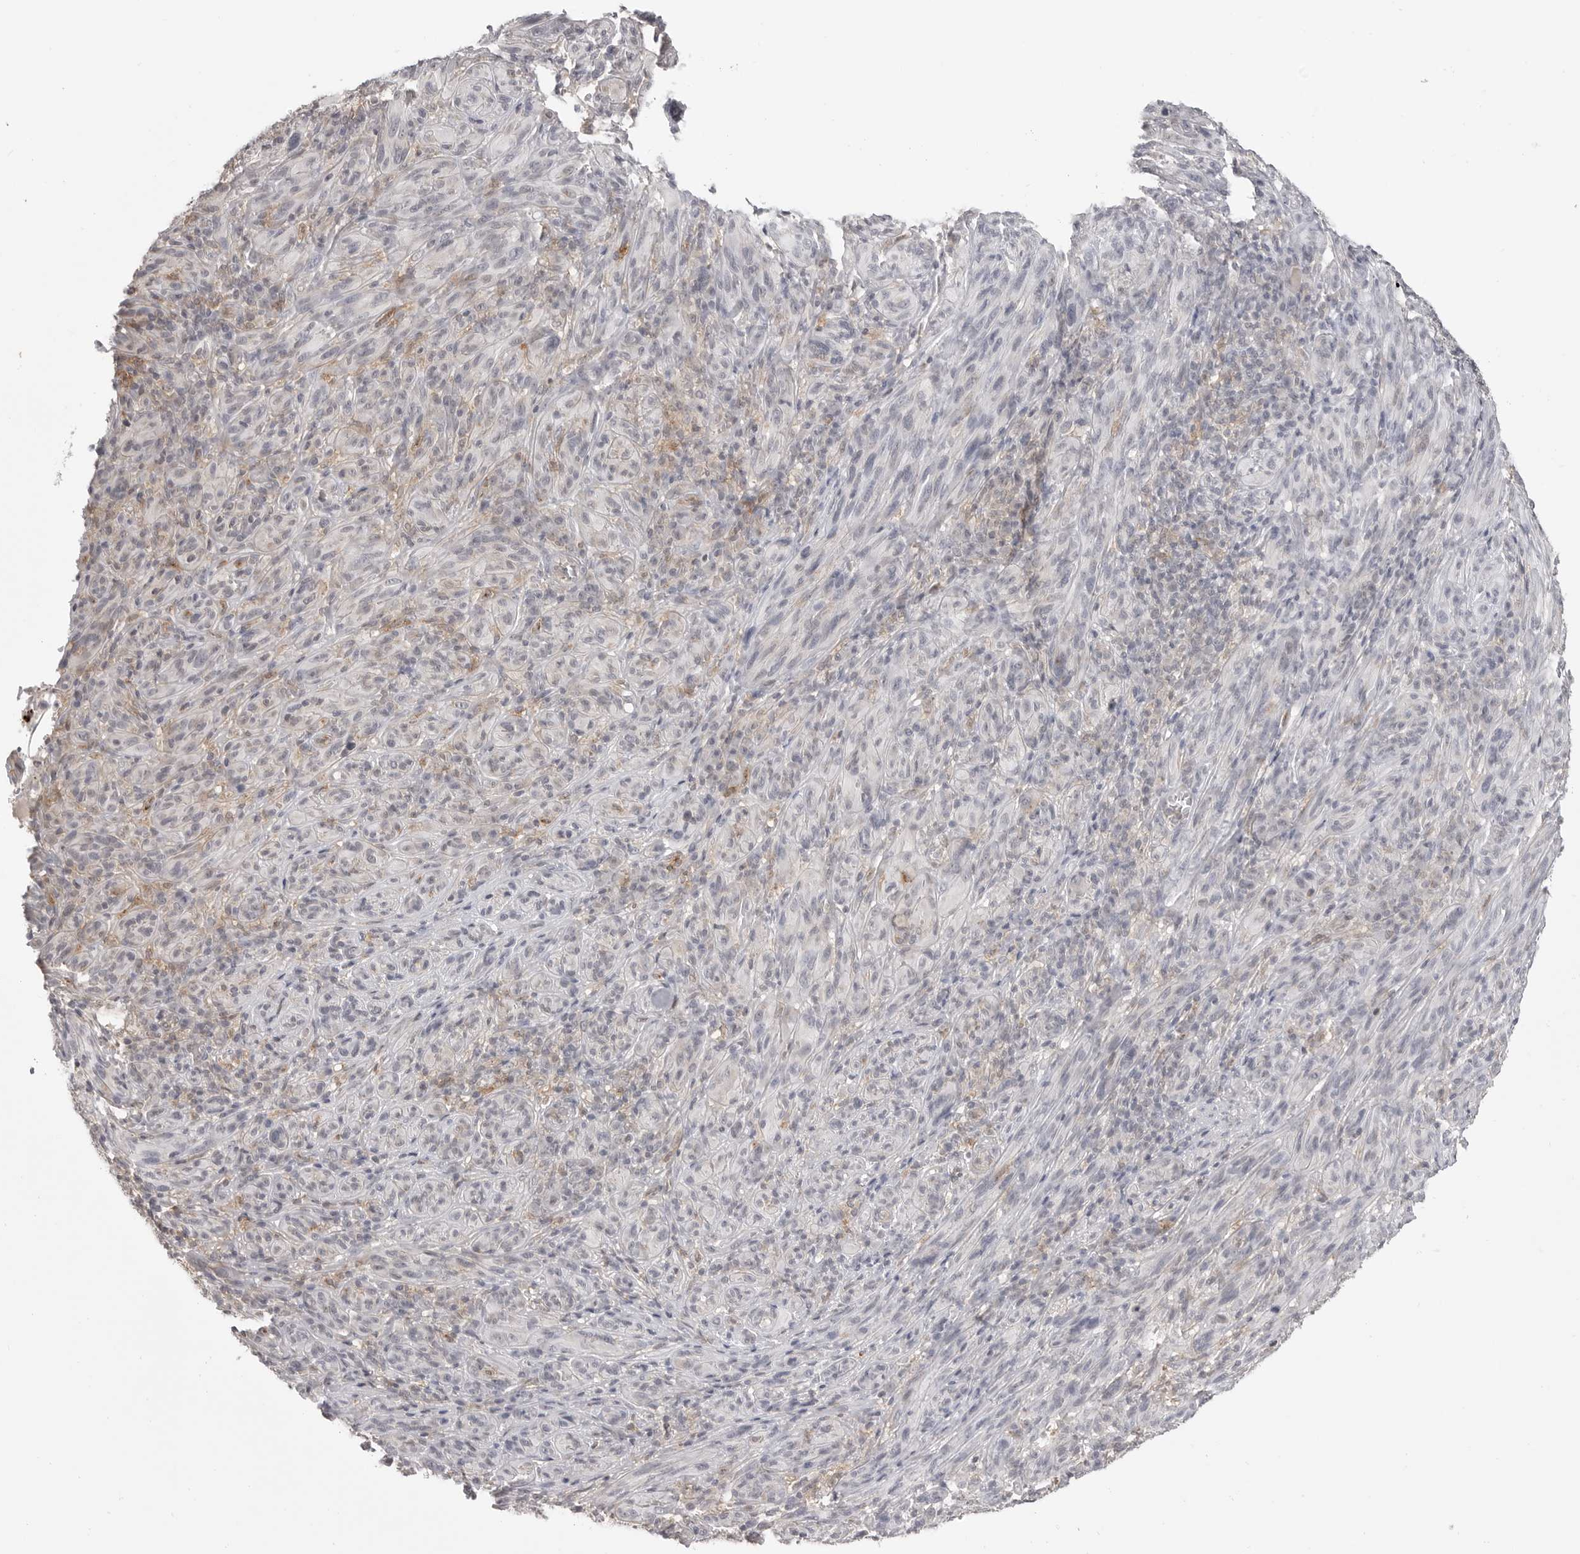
{"staining": {"intensity": "weak", "quantity": "<25%", "location": "cytoplasmic/membranous"}, "tissue": "melanoma", "cell_type": "Tumor cells", "image_type": "cancer", "snomed": [{"axis": "morphology", "description": "Malignant melanoma, NOS"}, {"axis": "topography", "description": "Skin of head"}], "caption": "This is an immunohistochemistry (IHC) micrograph of malignant melanoma. There is no expression in tumor cells.", "gene": "IFNGR1", "patient": {"sex": "male", "age": 96}}